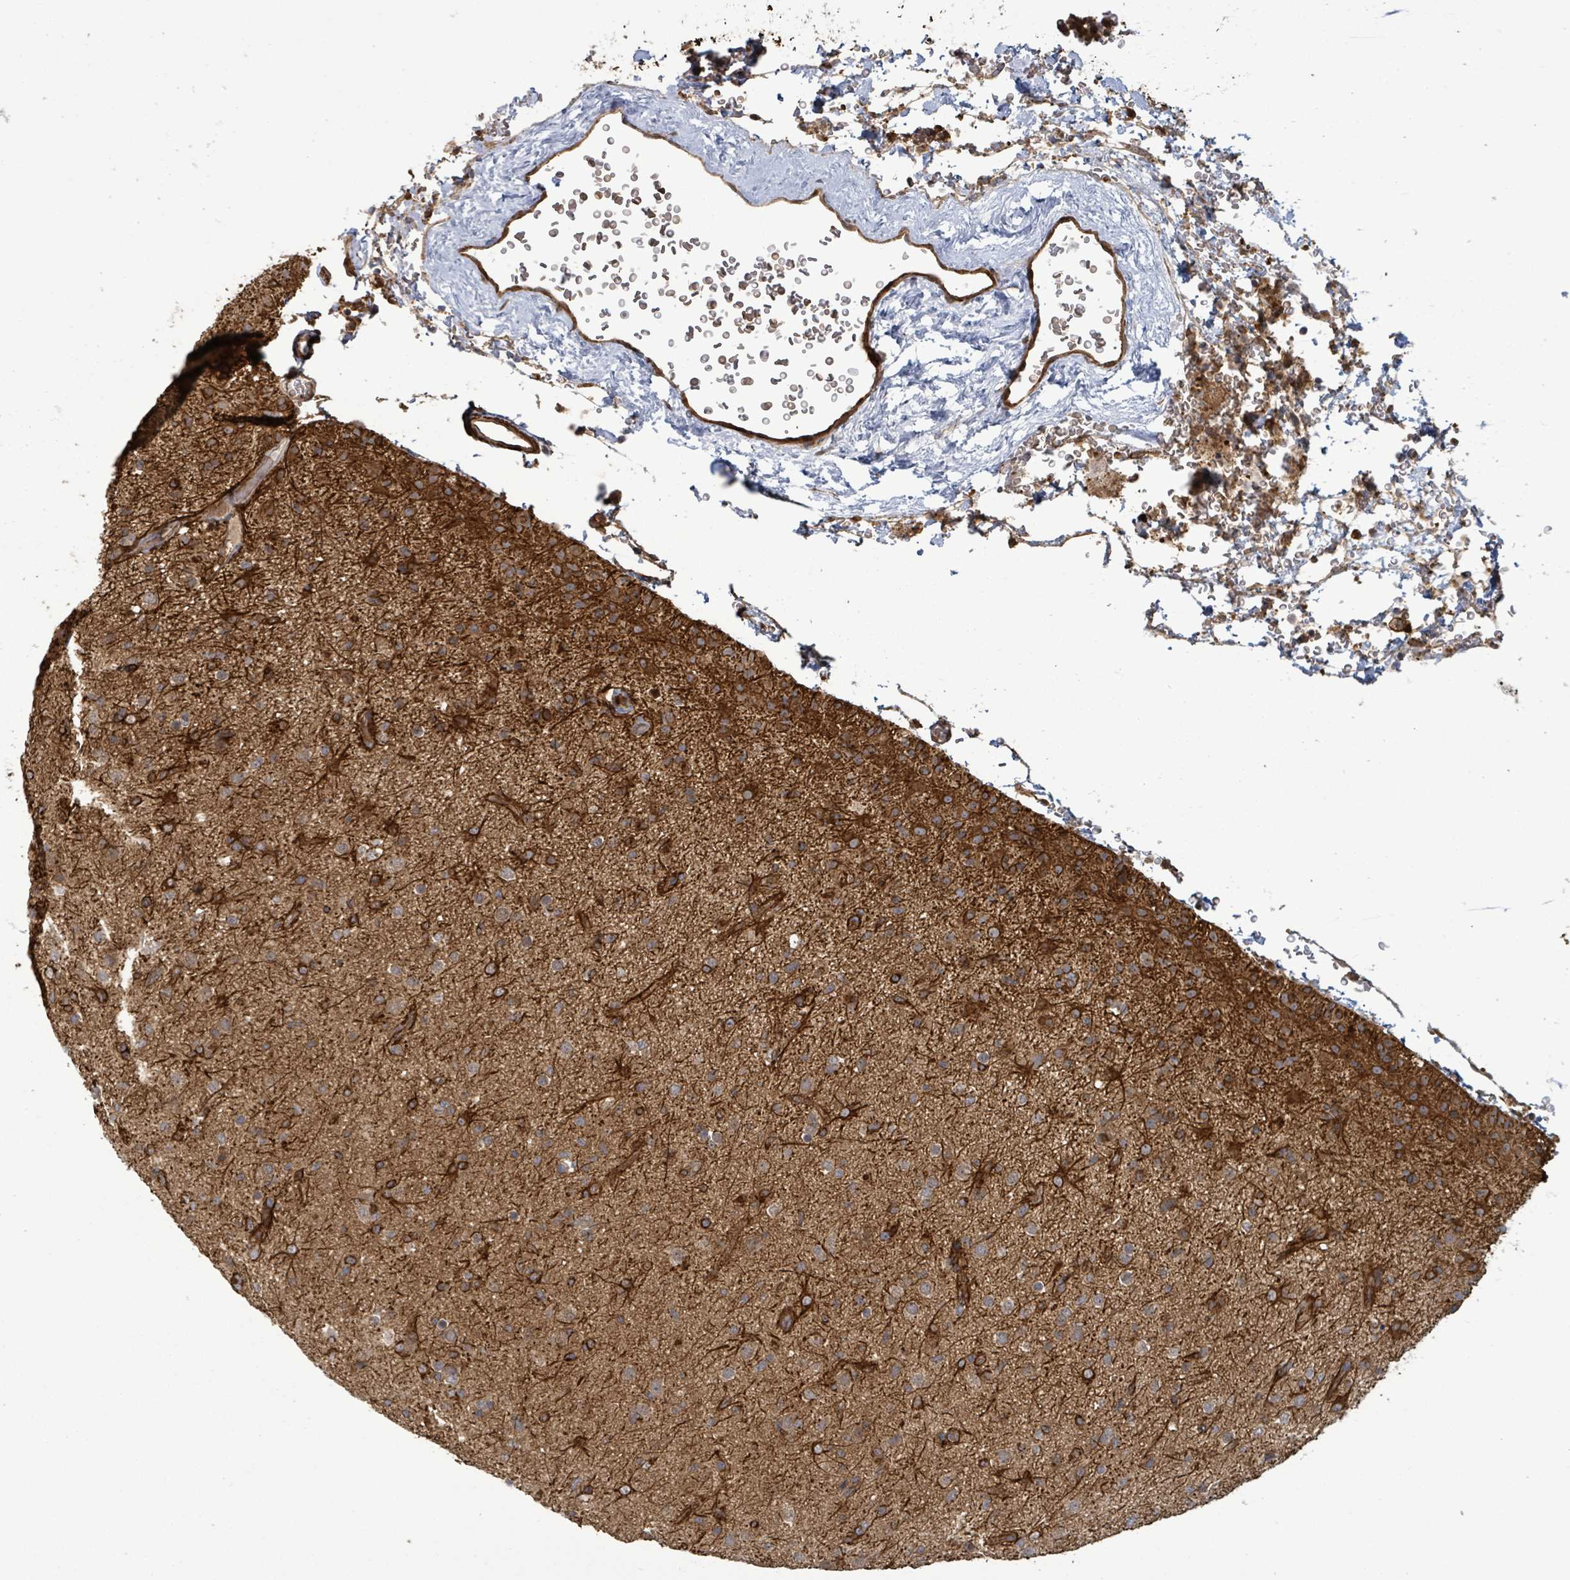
{"staining": {"intensity": "moderate", "quantity": "<25%", "location": "cytoplasmic/membranous"}, "tissue": "glioma", "cell_type": "Tumor cells", "image_type": "cancer", "snomed": [{"axis": "morphology", "description": "Glioma, malignant, Low grade"}, {"axis": "topography", "description": "Brain"}], "caption": "Low-grade glioma (malignant) stained with immunohistochemistry (IHC) reveals moderate cytoplasmic/membranous expression in about <25% of tumor cells. The staining was performed using DAB, with brown indicating positive protein expression. Nuclei are stained blue with hematoxylin.", "gene": "MAP3K6", "patient": {"sex": "male", "age": 65}}